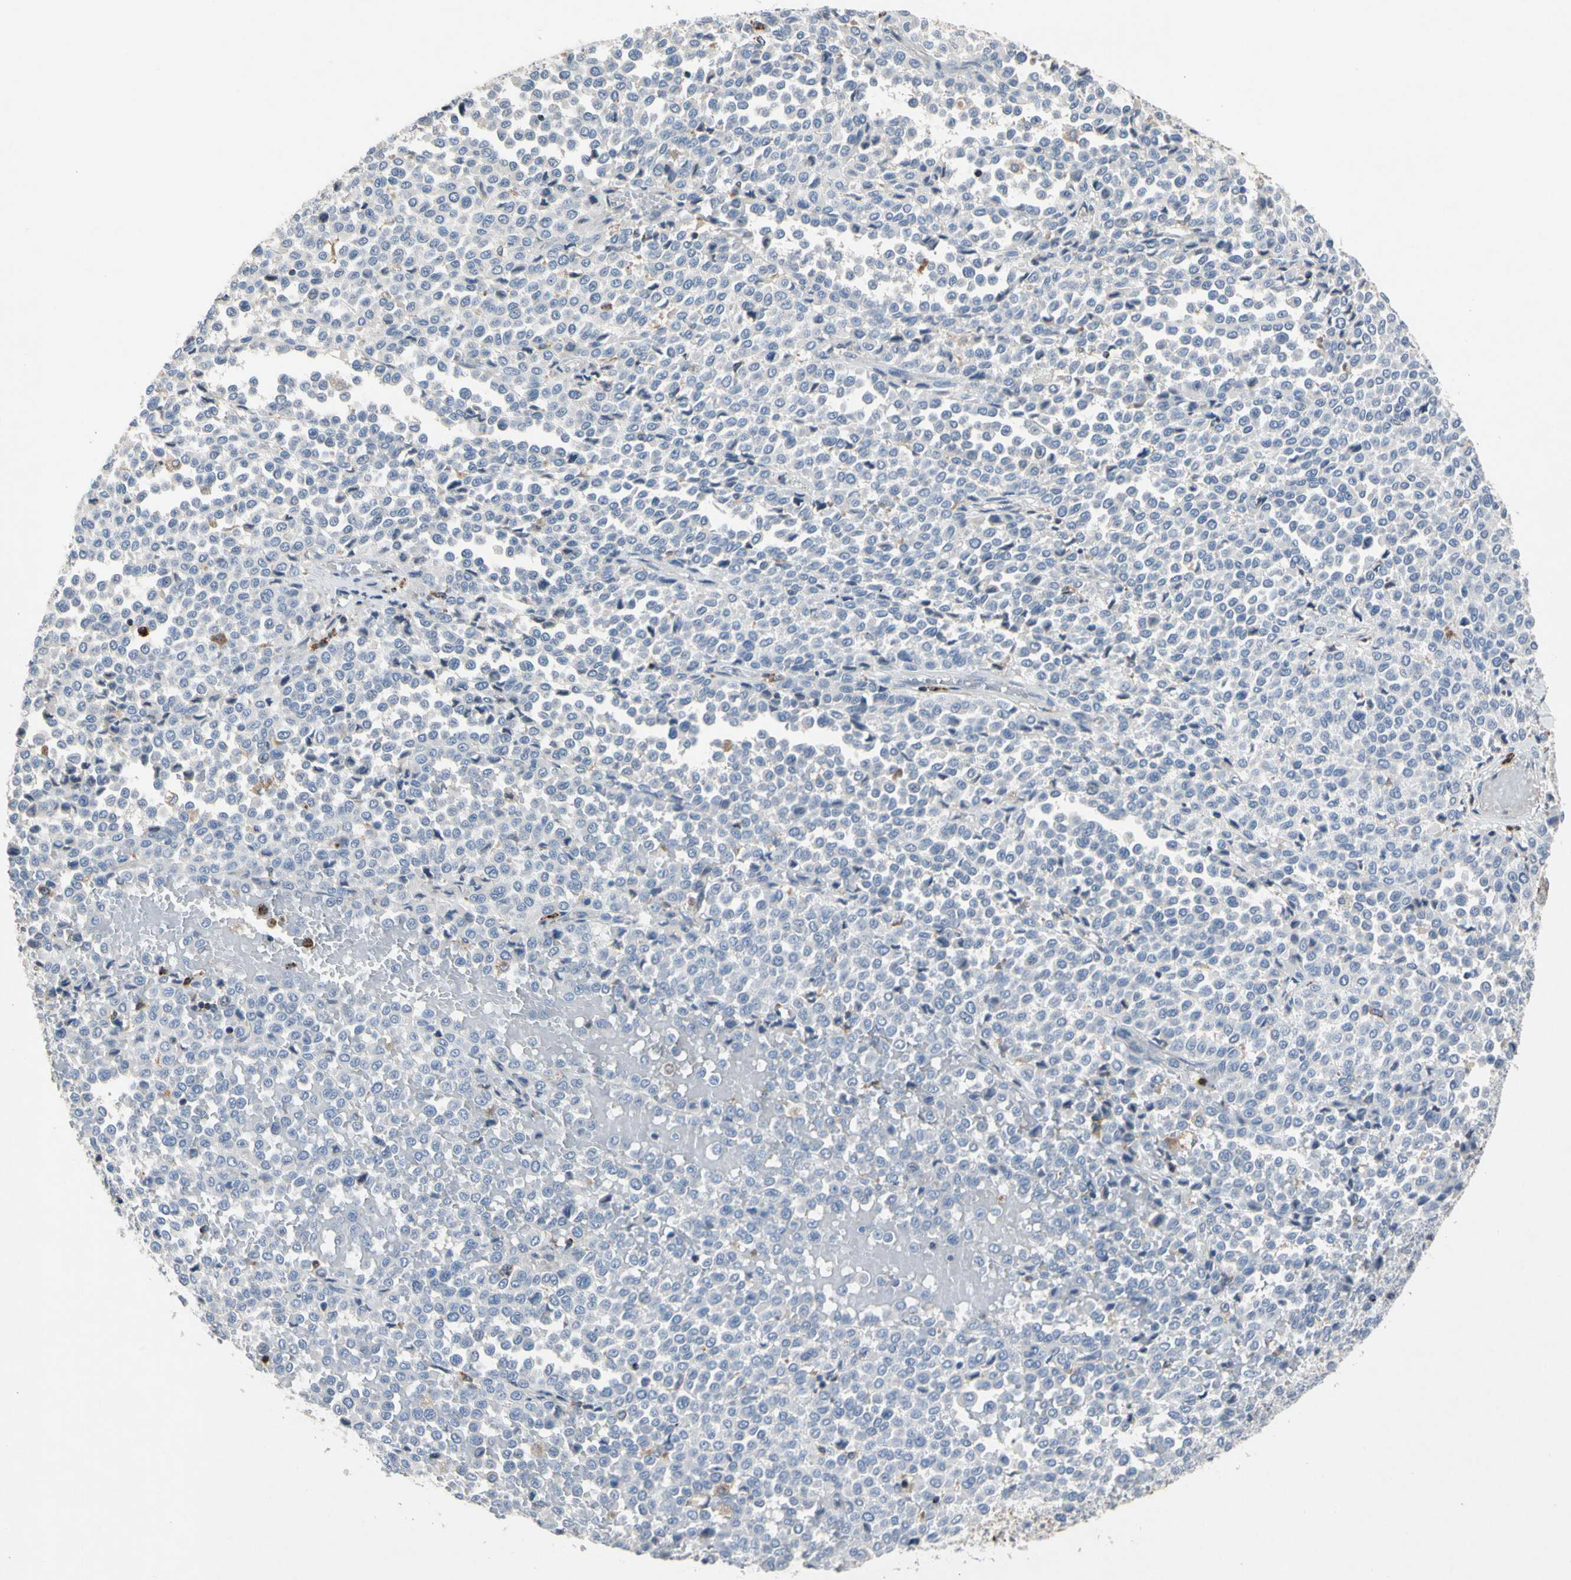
{"staining": {"intensity": "negative", "quantity": "none", "location": "none"}, "tissue": "melanoma", "cell_type": "Tumor cells", "image_type": "cancer", "snomed": [{"axis": "morphology", "description": "Malignant melanoma, Metastatic site"}, {"axis": "topography", "description": "Pancreas"}], "caption": "Immunohistochemical staining of human malignant melanoma (metastatic site) displays no significant positivity in tumor cells.", "gene": "ADA2", "patient": {"sex": "female", "age": 30}}